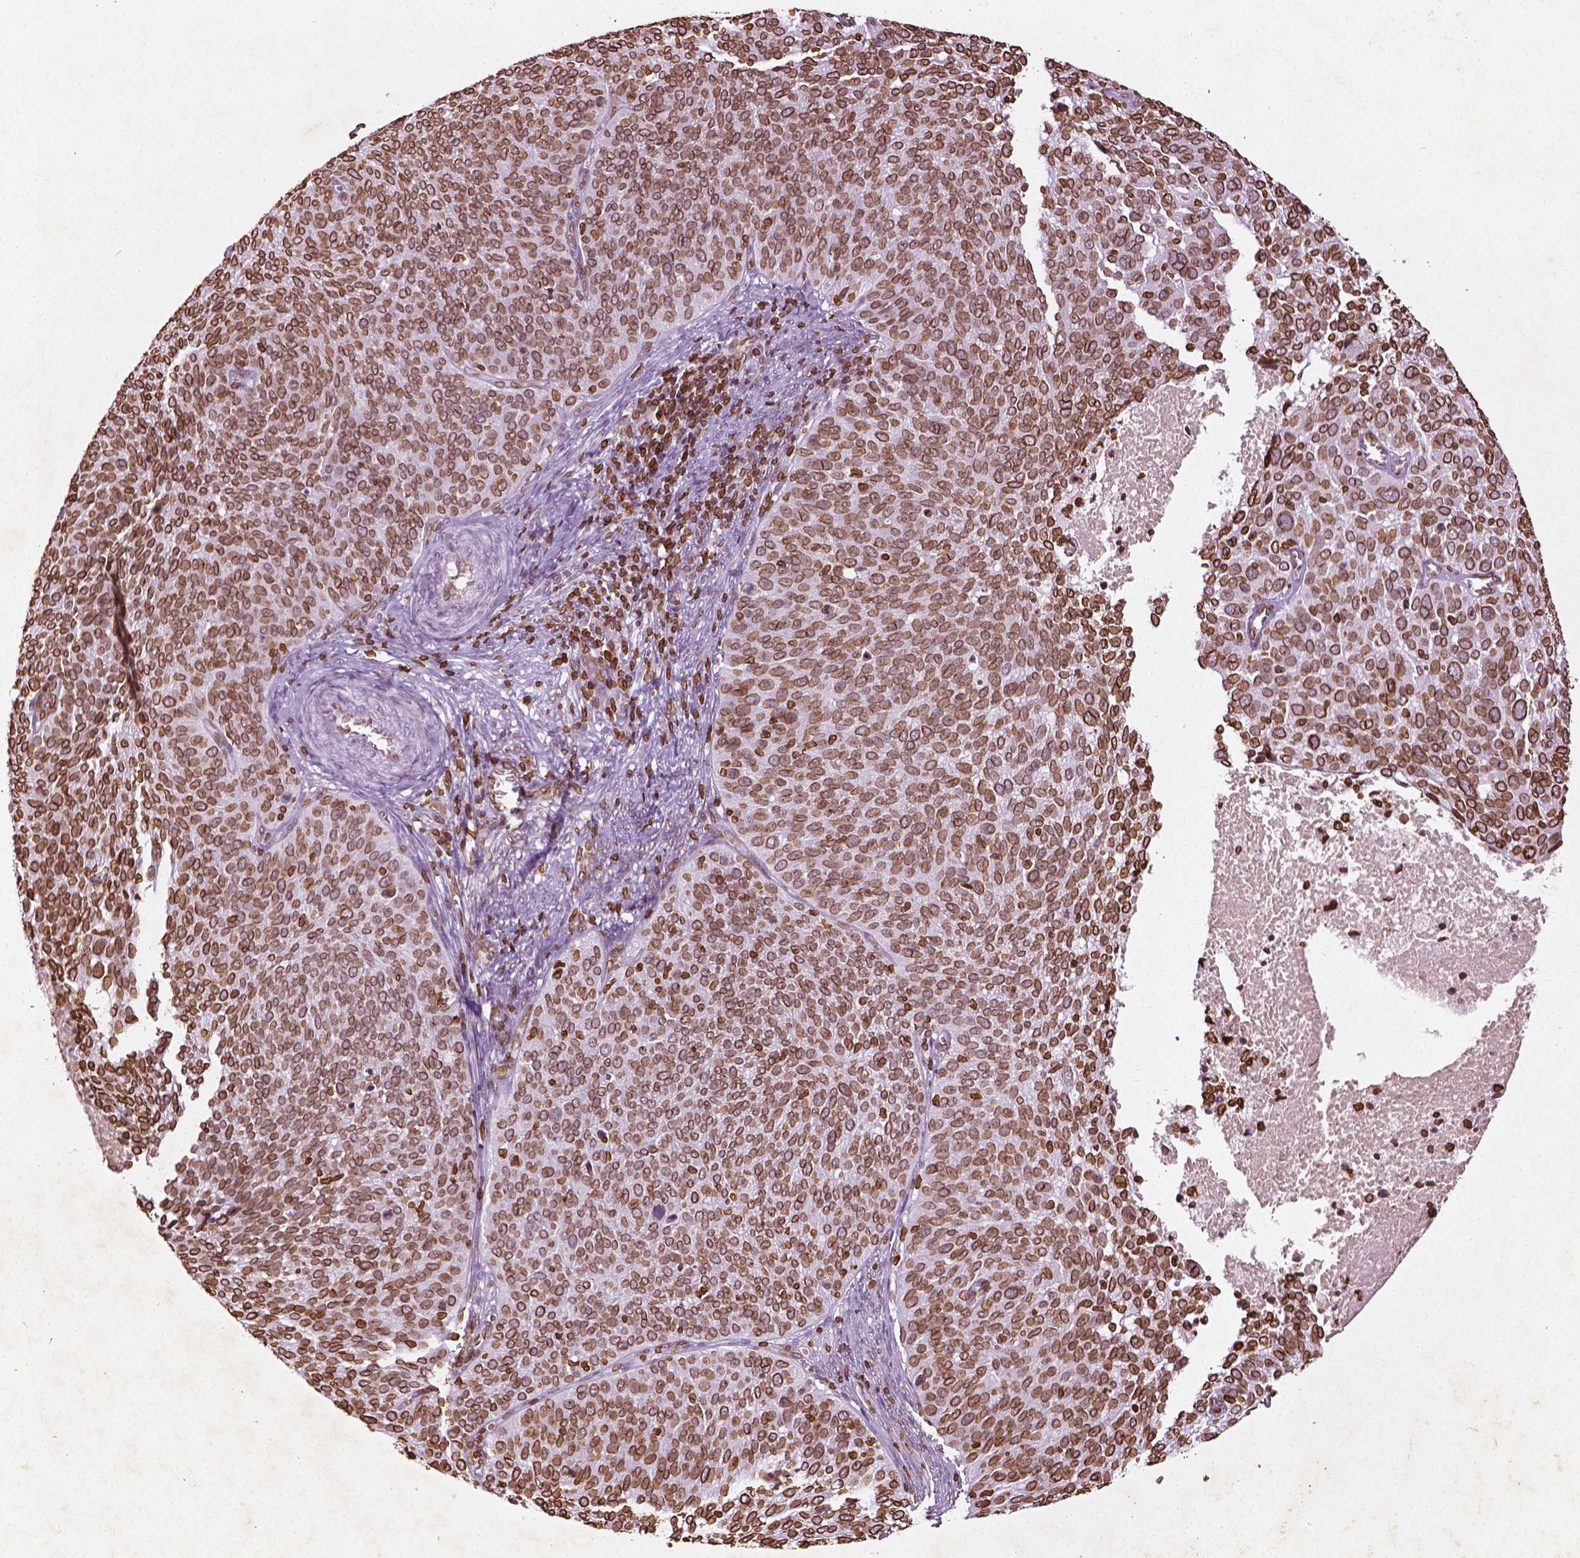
{"staining": {"intensity": "strong", "quantity": ">75%", "location": "cytoplasmic/membranous,nuclear"}, "tissue": "cervical cancer", "cell_type": "Tumor cells", "image_type": "cancer", "snomed": [{"axis": "morphology", "description": "Squamous cell carcinoma, NOS"}, {"axis": "topography", "description": "Cervix"}], "caption": "Cervical squamous cell carcinoma stained for a protein reveals strong cytoplasmic/membranous and nuclear positivity in tumor cells. The staining is performed using DAB brown chromogen to label protein expression. The nuclei are counter-stained blue using hematoxylin.", "gene": "LMNB1", "patient": {"sex": "female", "age": 39}}